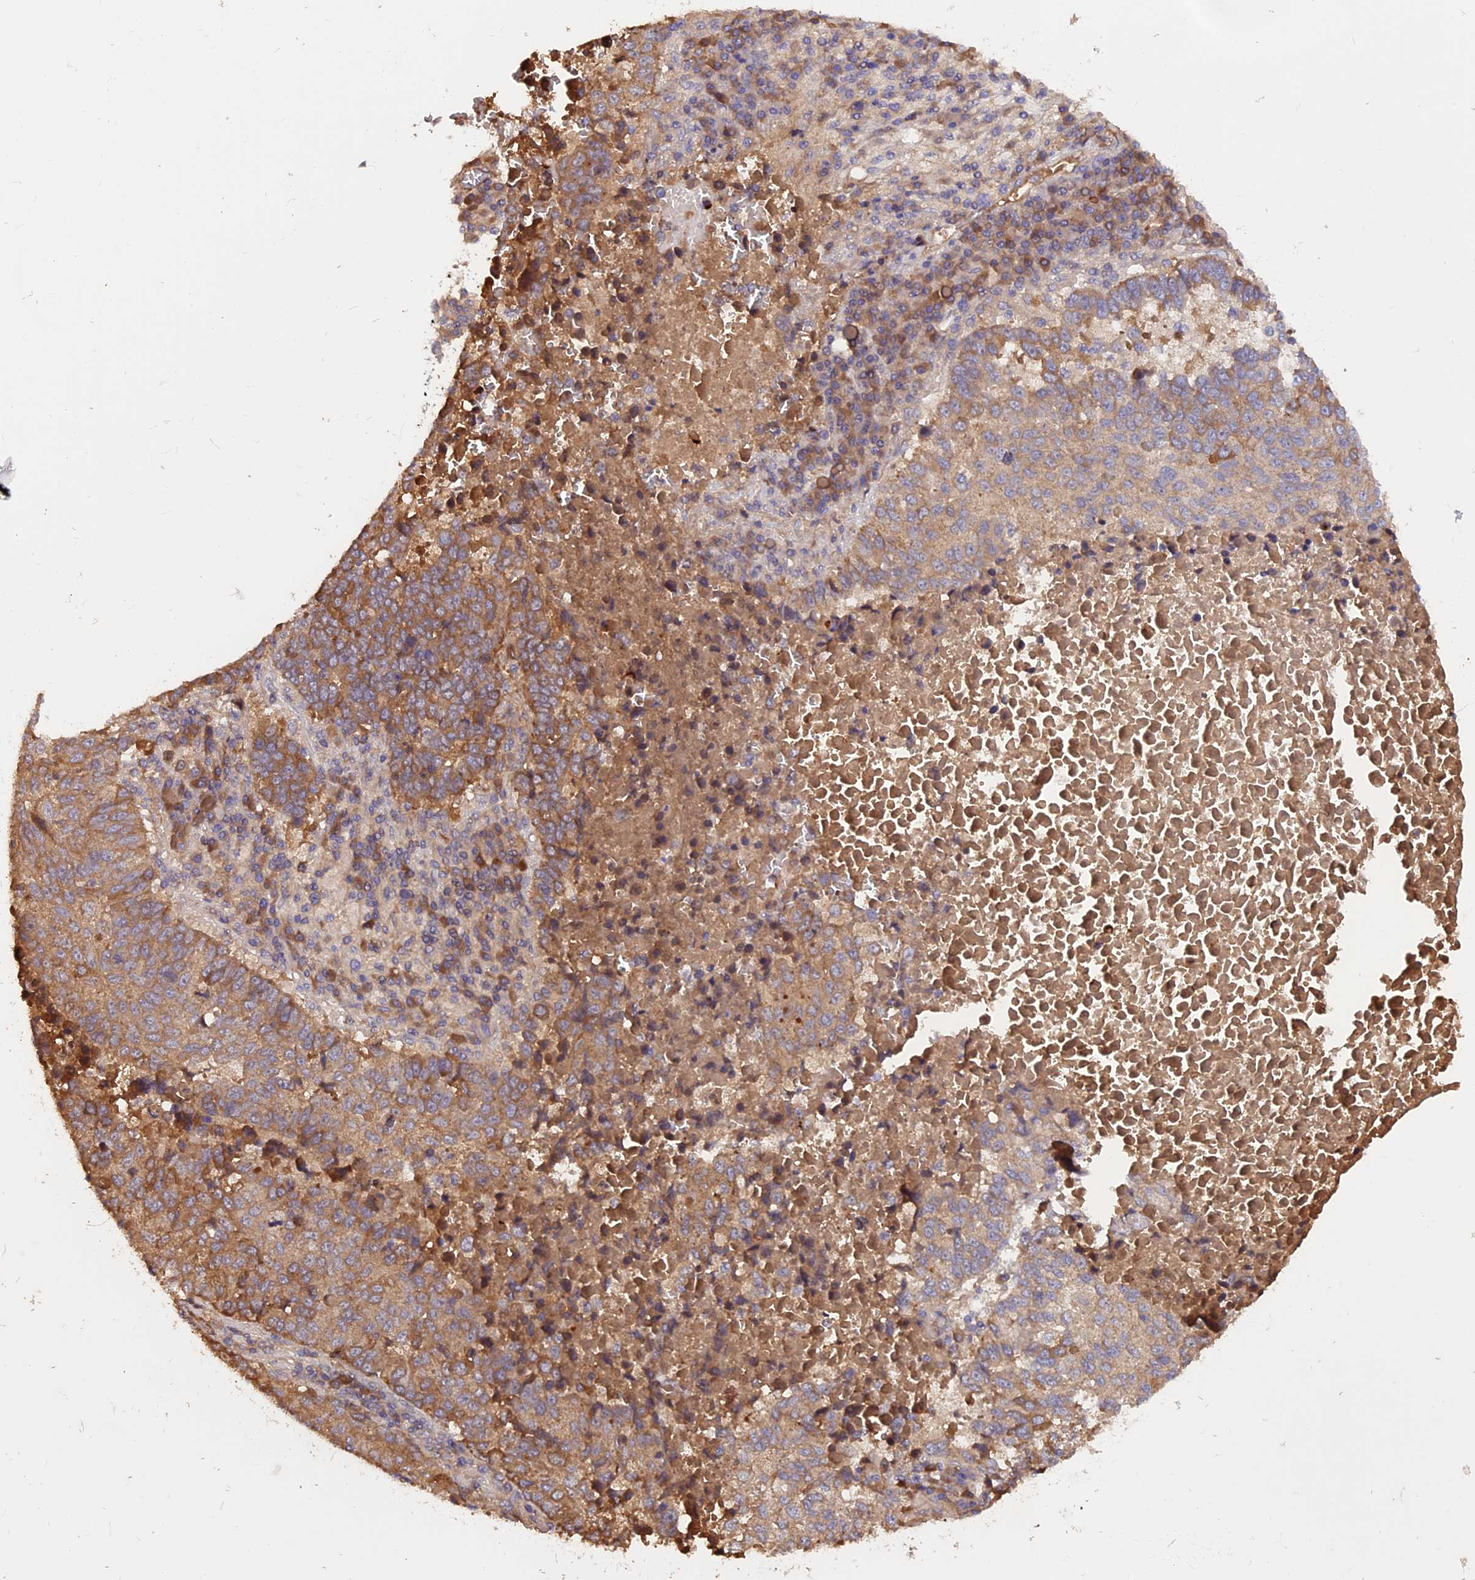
{"staining": {"intensity": "moderate", "quantity": ">75%", "location": "cytoplasmic/membranous"}, "tissue": "lung cancer", "cell_type": "Tumor cells", "image_type": "cancer", "snomed": [{"axis": "morphology", "description": "Squamous cell carcinoma, NOS"}, {"axis": "topography", "description": "Lung"}], "caption": "Lung squamous cell carcinoma tissue displays moderate cytoplasmic/membranous expression in about >75% of tumor cells", "gene": "MARK4", "patient": {"sex": "male", "age": 73}}